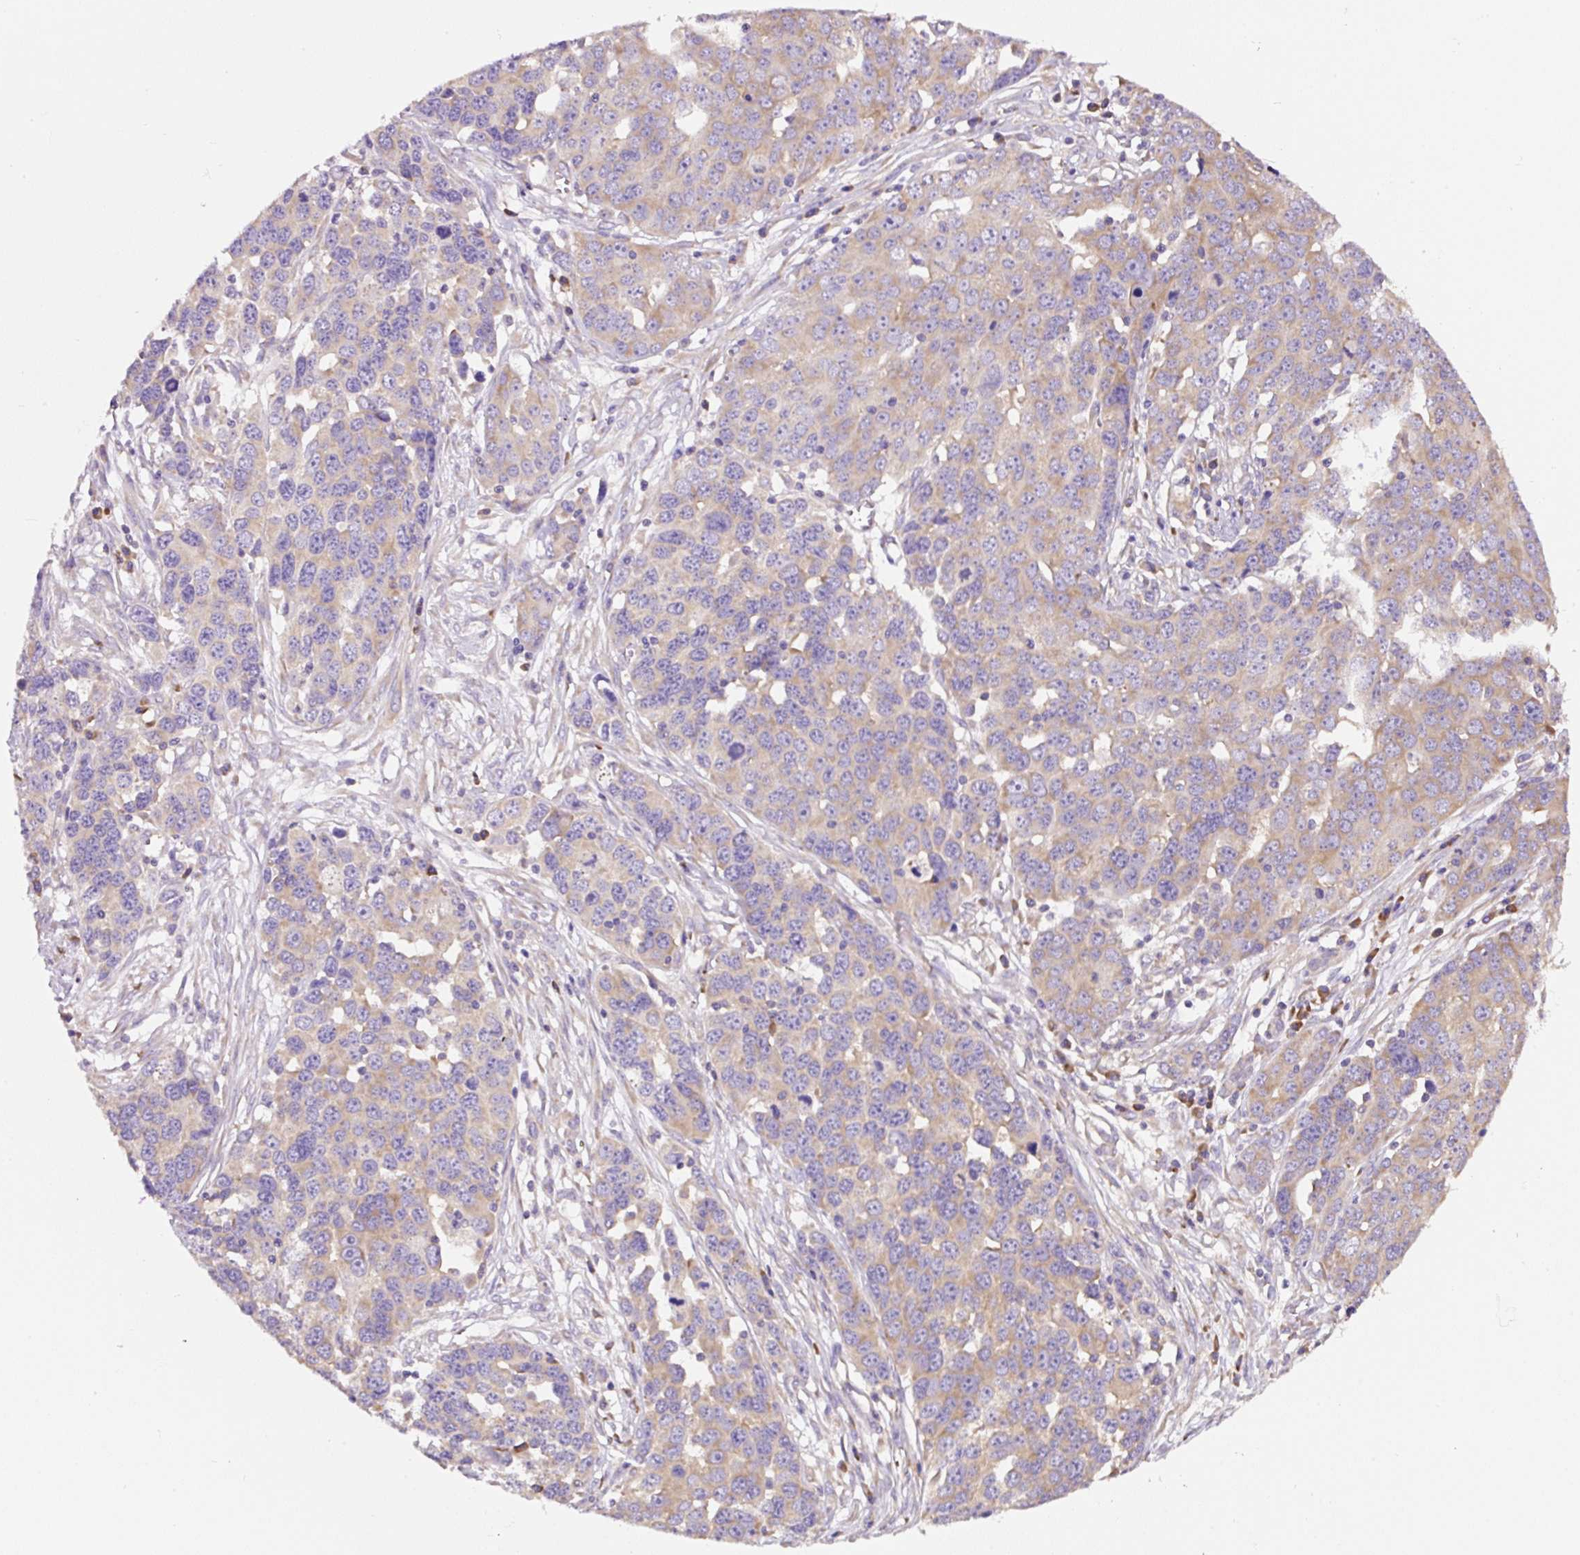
{"staining": {"intensity": "weak", "quantity": "25%-75%", "location": "cytoplasmic/membranous"}, "tissue": "ovarian cancer", "cell_type": "Tumor cells", "image_type": "cancer", "snomed": [{"axis": "morphology", "description": "Cystadenocarcinoma, serous, NOS"}, {"axis": "topography", "description": "Ovary"}], "caption": "Weak cytoplasmic/membranous expression for a protein is identified in approximately 25%-75% of tumor cells of ovarian serous cystadenocarcinoma using IHC.", "gene": "RPS23", "patient": {"sex": "female", "age": 76}}